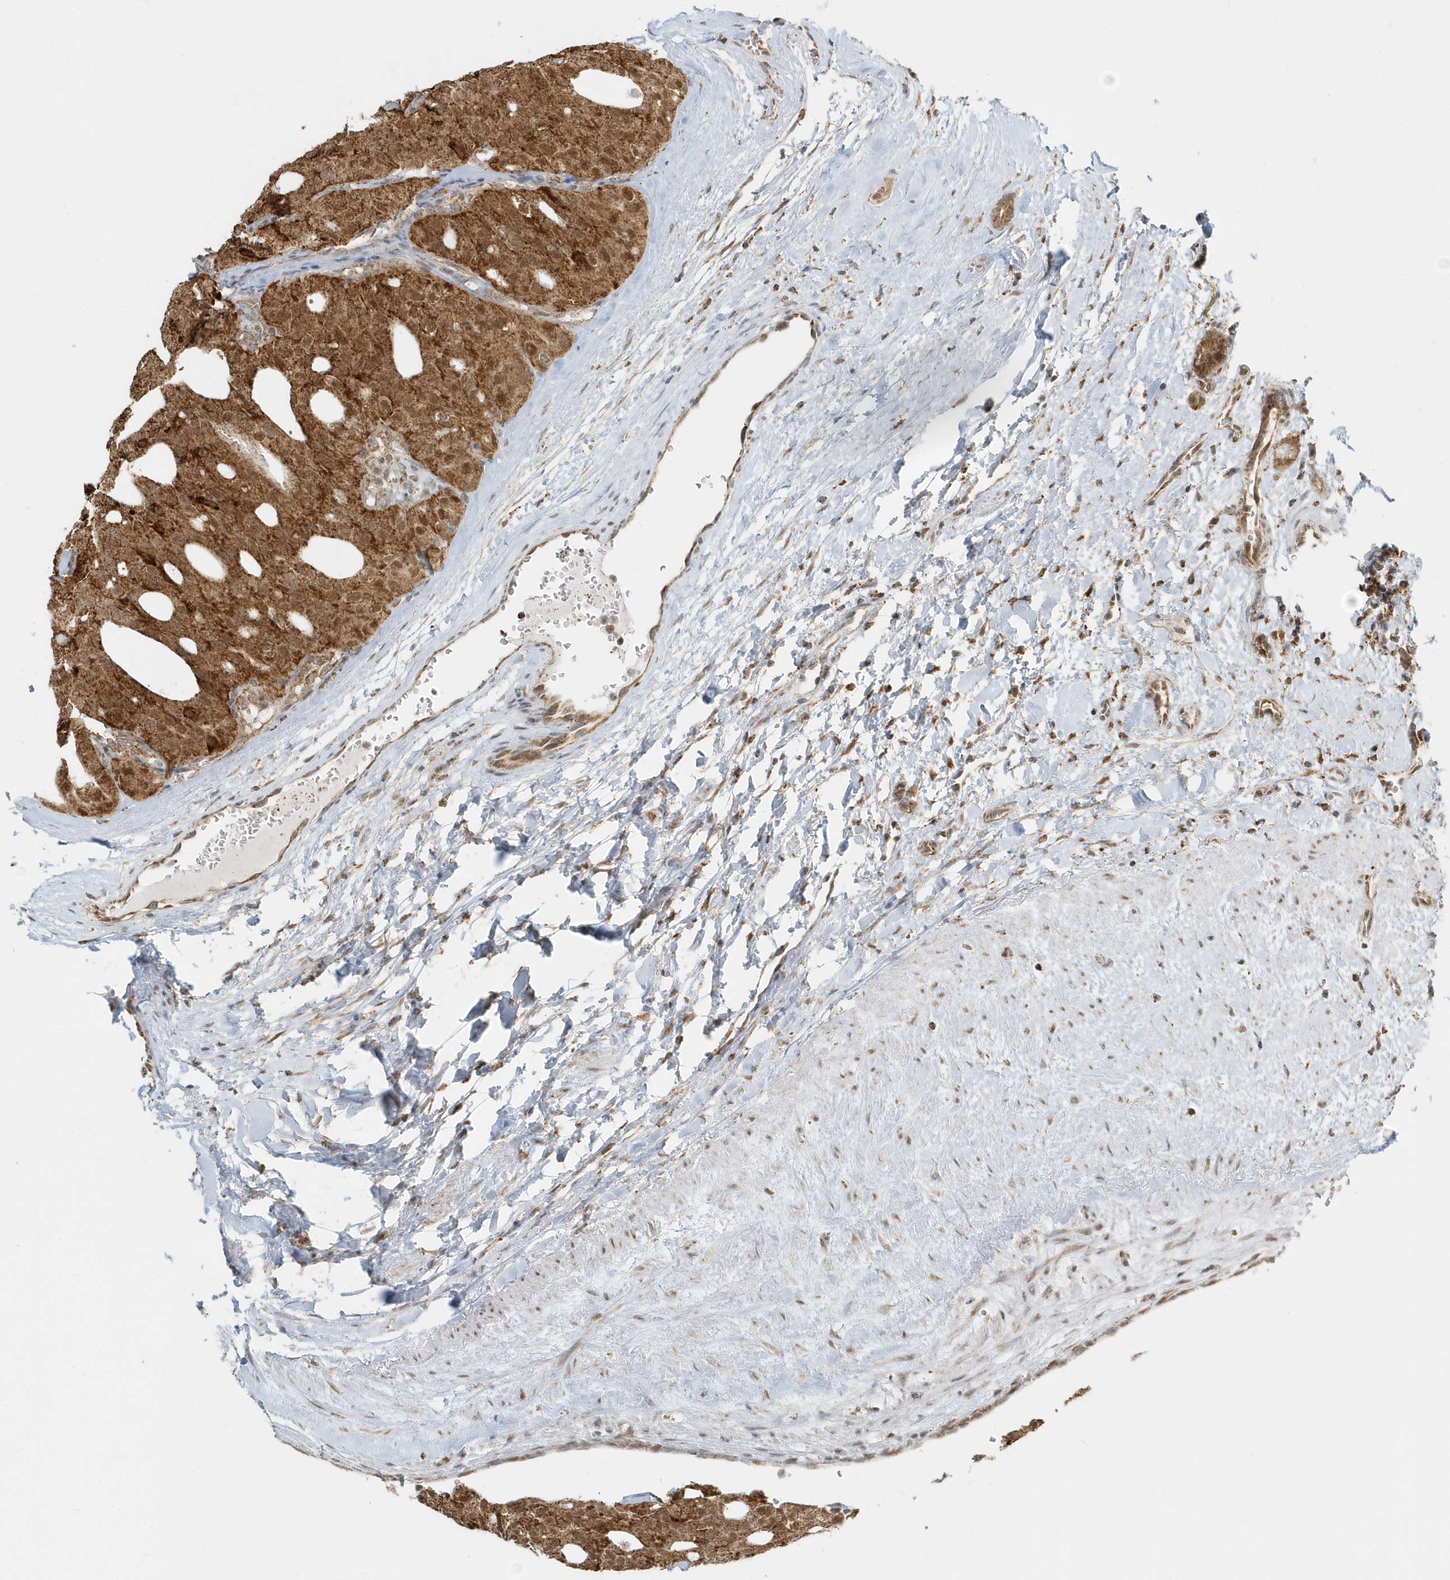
{"staining": {"intensity": "strong", "quantity": ">75%", "location": "cytoplasmic/membranous,nuclear"}, "tissue": "thyroid cancer", "cell_type": "Tumor cells", "image_type": "cancer", "snomed": [{"axis": "morphology", "description": "Follicular adenoma carcinoma, NOS"}, {"axis": "topography", "description": "Thyroid gland"}], "caption": "This is a photomicrograph of immunohistochemistry (IHC) staining of follicular adenoma carcinoma (thyroid), which shows strong staining in the cytoplasmic/membranous and nuclear of tumor cells.", "gene": "PSMD6", "patient": {"sex": "male", "age": 75}}